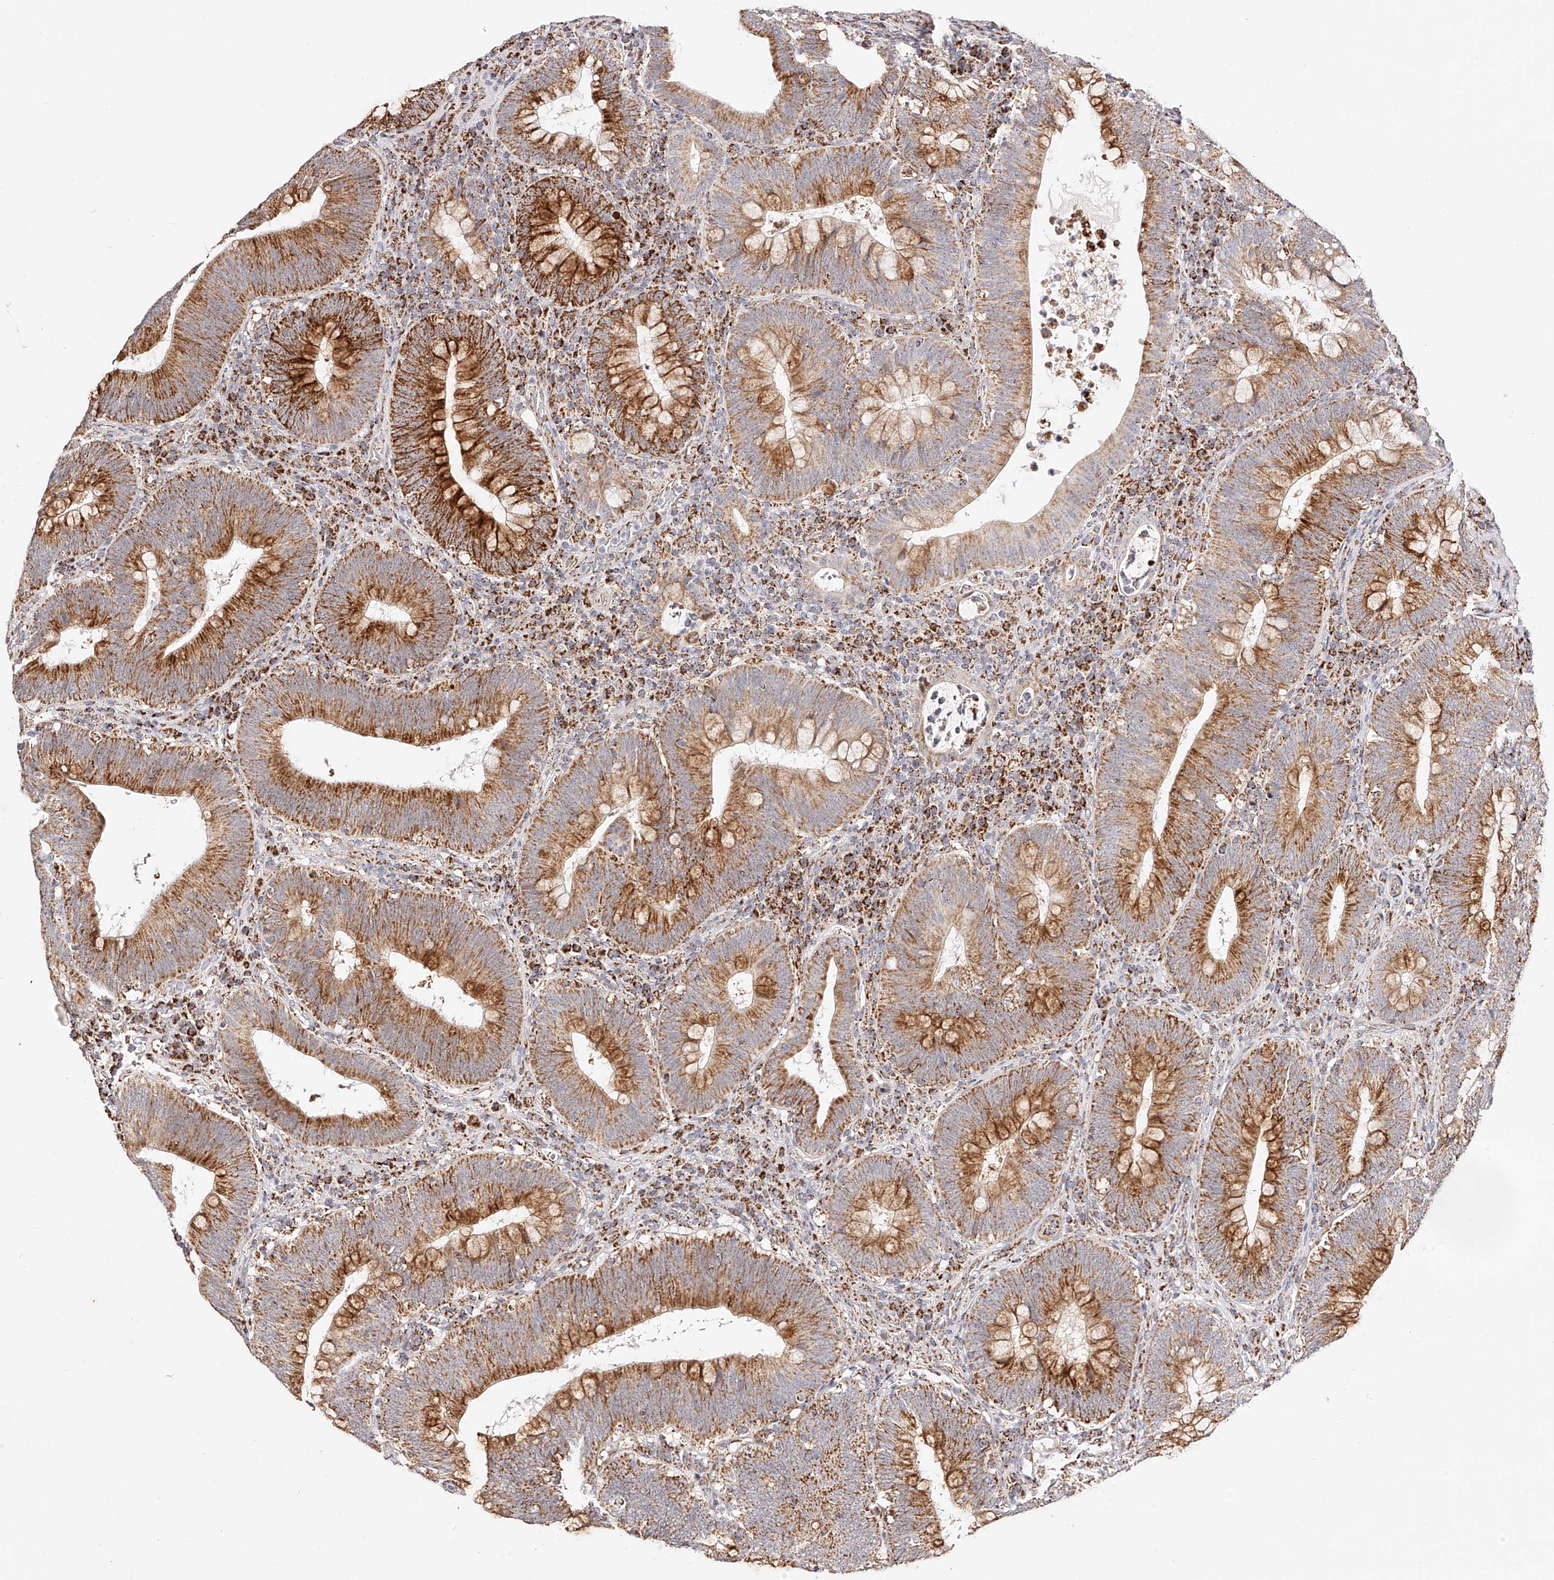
{"staining": {"intensity": "moderate", "quantity": ">75%", "location": "cytoplasmic/membranous"}, "tissue": "colorectal cancer", "cell_type": "Tumor cells", "image_type": "cancer", "snomed": [{"axis": "morphology", "description": "Normal tissue, NOS"}, {"axis": "topography", "description": "Colon"}], "caption": "The histopathology image exhibits immunohistochemical staining of colorectal cancer. There is moderate cytoplasmic/membranous staining is appreciated in about >75% of tumor cells.", "gene": "NDUFV3", "patient": {"sex": "female", "age": 82}}